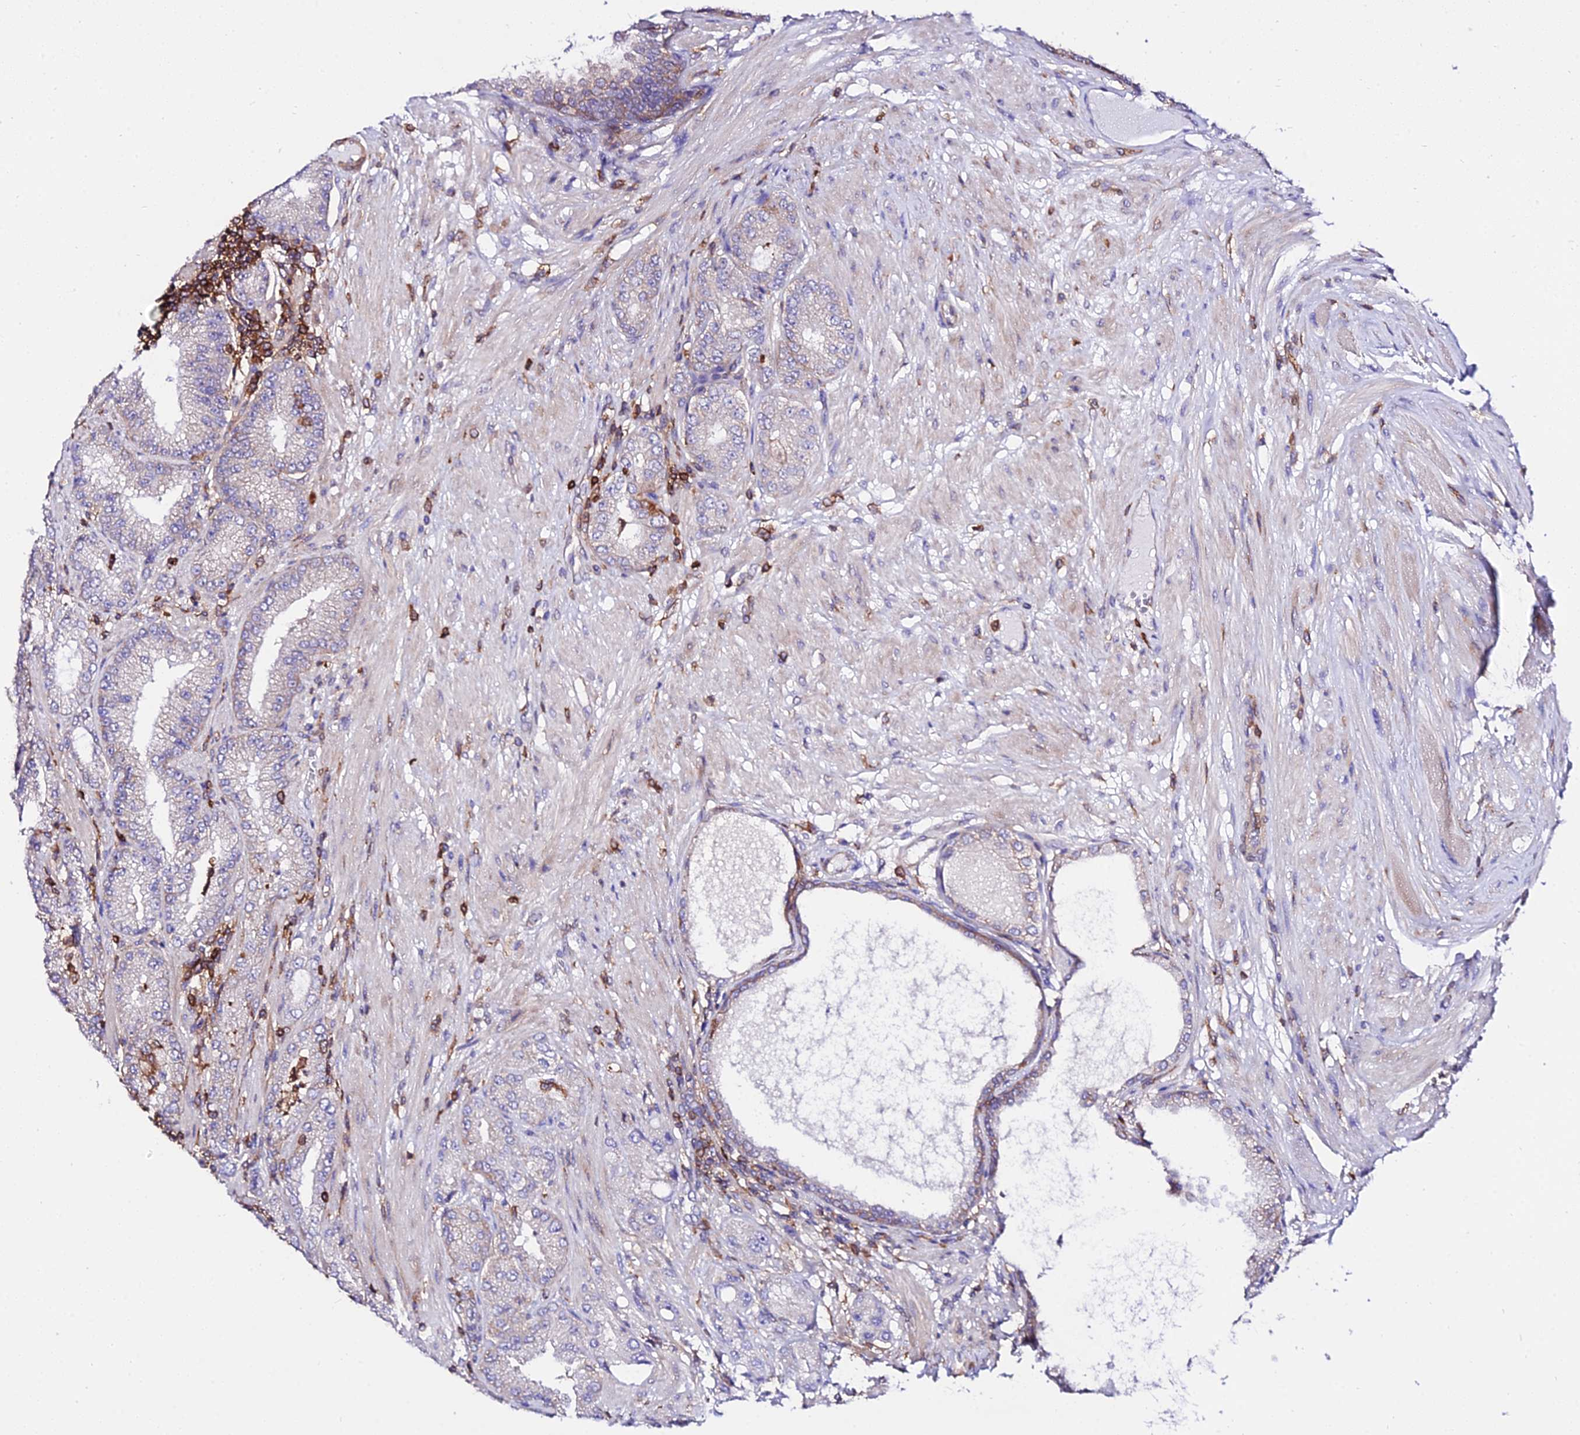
{"staining": {"intensity": "moderate", "quantity": "<25%", "location": "cytoplasmic/membranous"}, "tissue": "prostate cancer", "cell_type": "Tumor cells", "image_type": "cancer", "snomed": [{"axis": "morphology", "description": "Adenocarcinoma, High grade"}, {"axis": "topography", "description": "Prostate"}], "caption": "Protein expression analysis of human prostate cancer (high-grade adenocarcinoma) reveals moderate cytoplasmic/membranous staining in approximately <25% of tumor cells. Using DAB (brown) and hematoxylin (blue) stains, captured at high magnification using brightfield microscopy.", "gene": "CSRP1", "patient": {"sex": "male", "age": 71}}